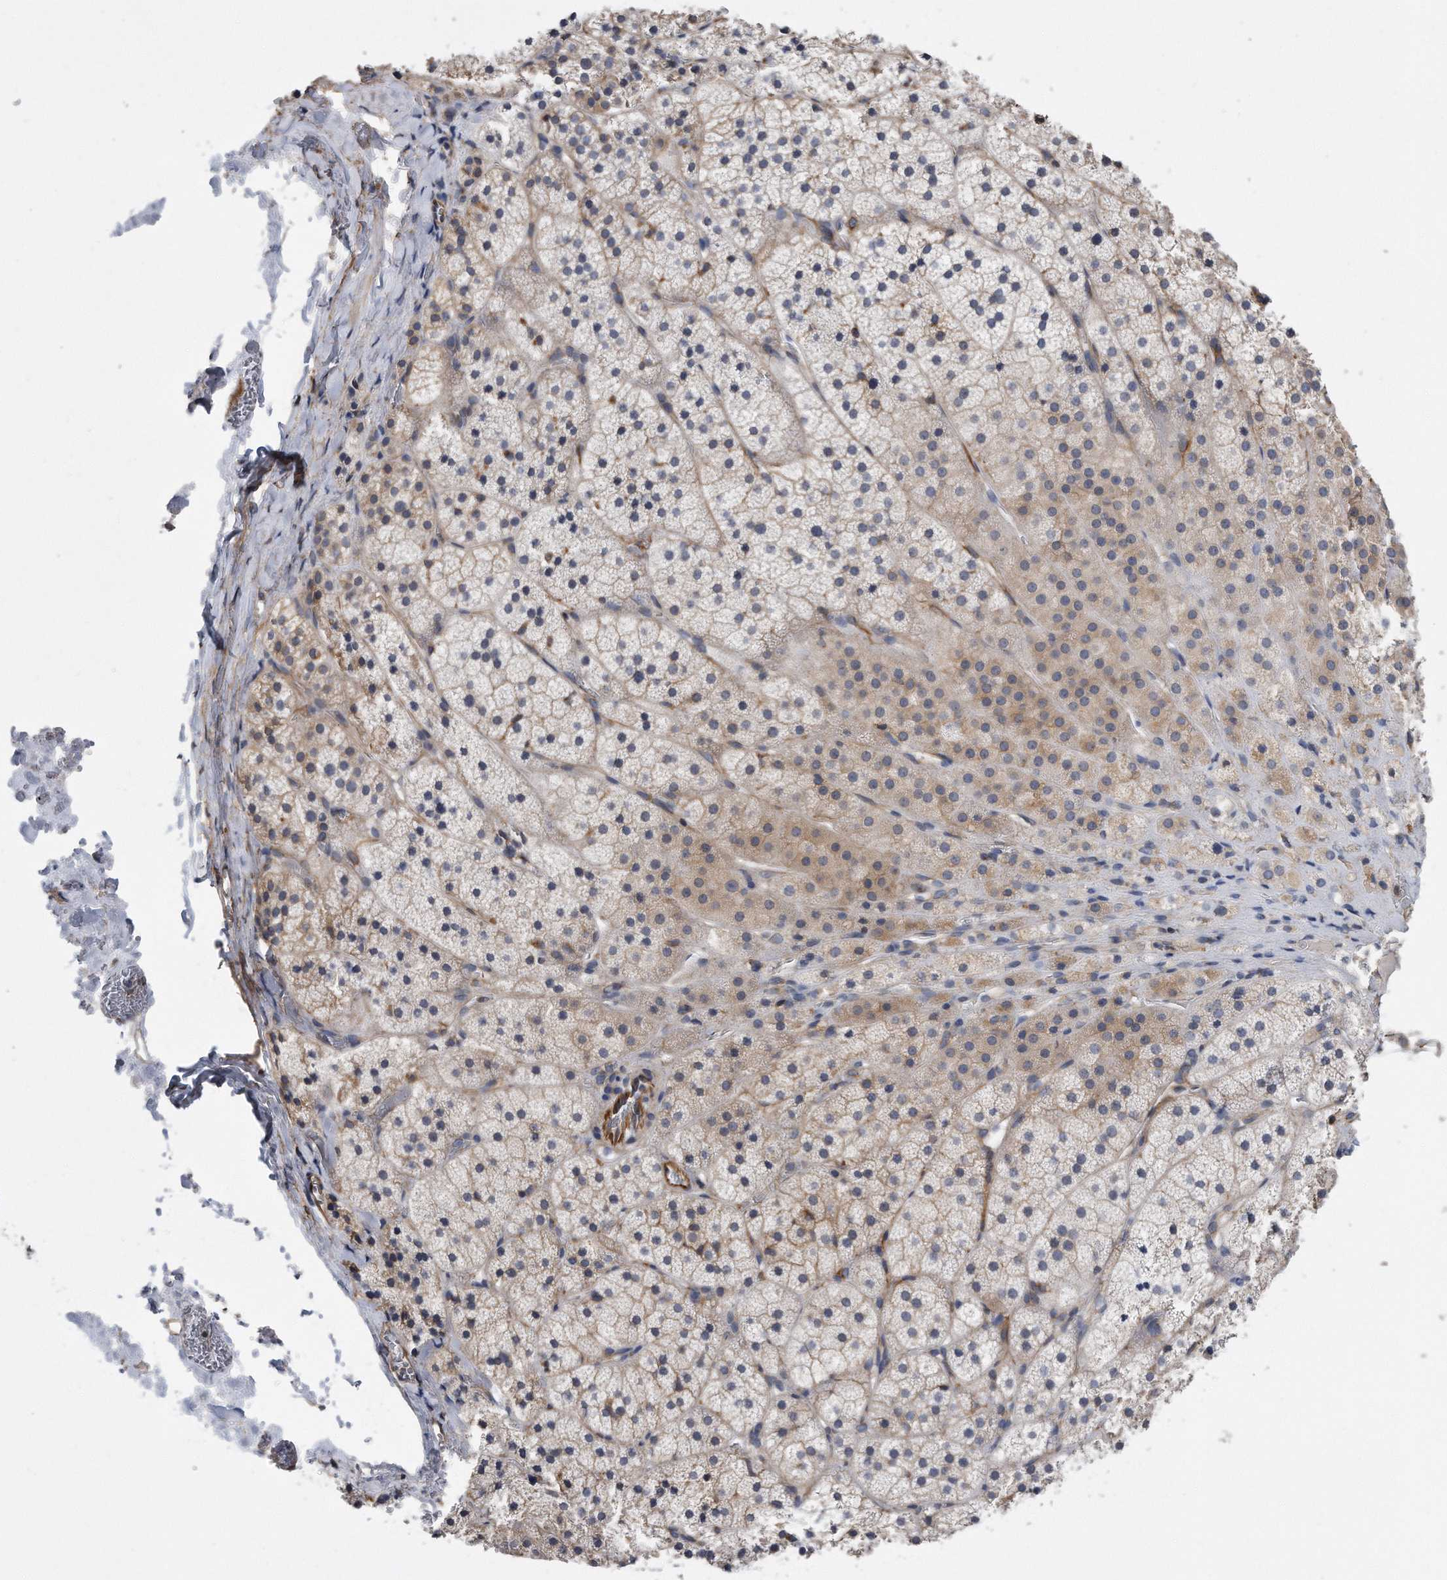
{"staining": {"intensity": "weak", "quantity": "25%-75%", "location": "cytoplasmic/membranous"}, "tissue": "adrenal gland", "cell_type": "Glandular cells", "image_type": "normal", "snomed": [{"axis": "morphology", "description": "Normal tissue, NOS"}, {"axis": "topography", "description": "Adrenal gland"}], "caption": "Protein expression analysis of benign human adrenal gland reveals weak cytoplasmic/membranous expression in approximately 25%-75% of glandular cells.", "gene": "GPC1", "patient": {"sex": "female", "age": 44}}